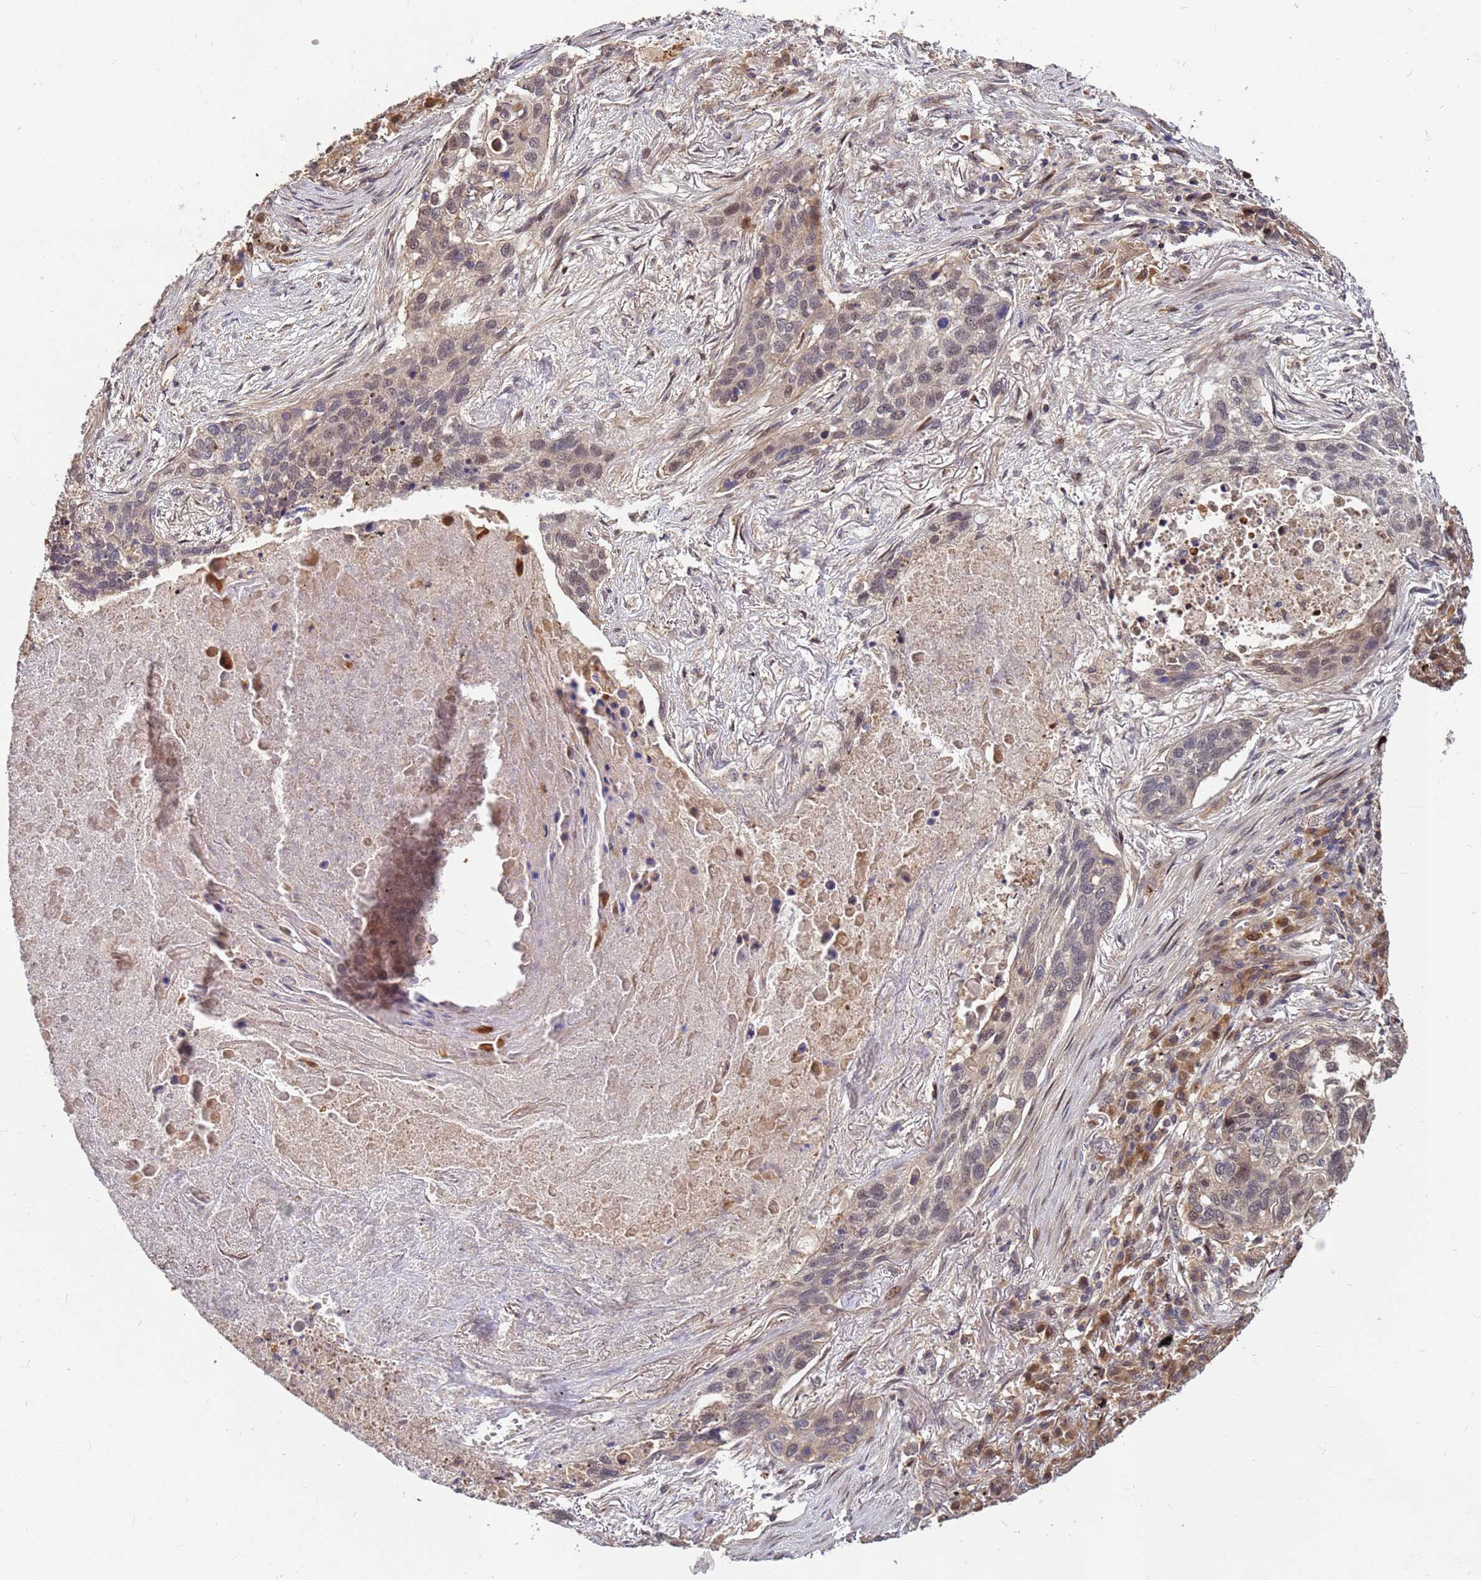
{"staining": {"intensity": "weak", "quantity": "25%-75%", "location": "nuclear"}, "tissue": "lung cancer", "cell_type": "Tumor cells", "image_type": "cancer", "snomed": [{"axis": "morphology", "description": "Squamous cell carcinoma, NOS"}, {"axis": "topography", "description": "Lung"}], "caption": "Tumor cells demonstrate weak nuclear staining in about 25%-75% of cells in lung cancer (squamous cell carcinoma).", "gene": "DUS4L", "patient": {"sex": "female", "age": 63}}